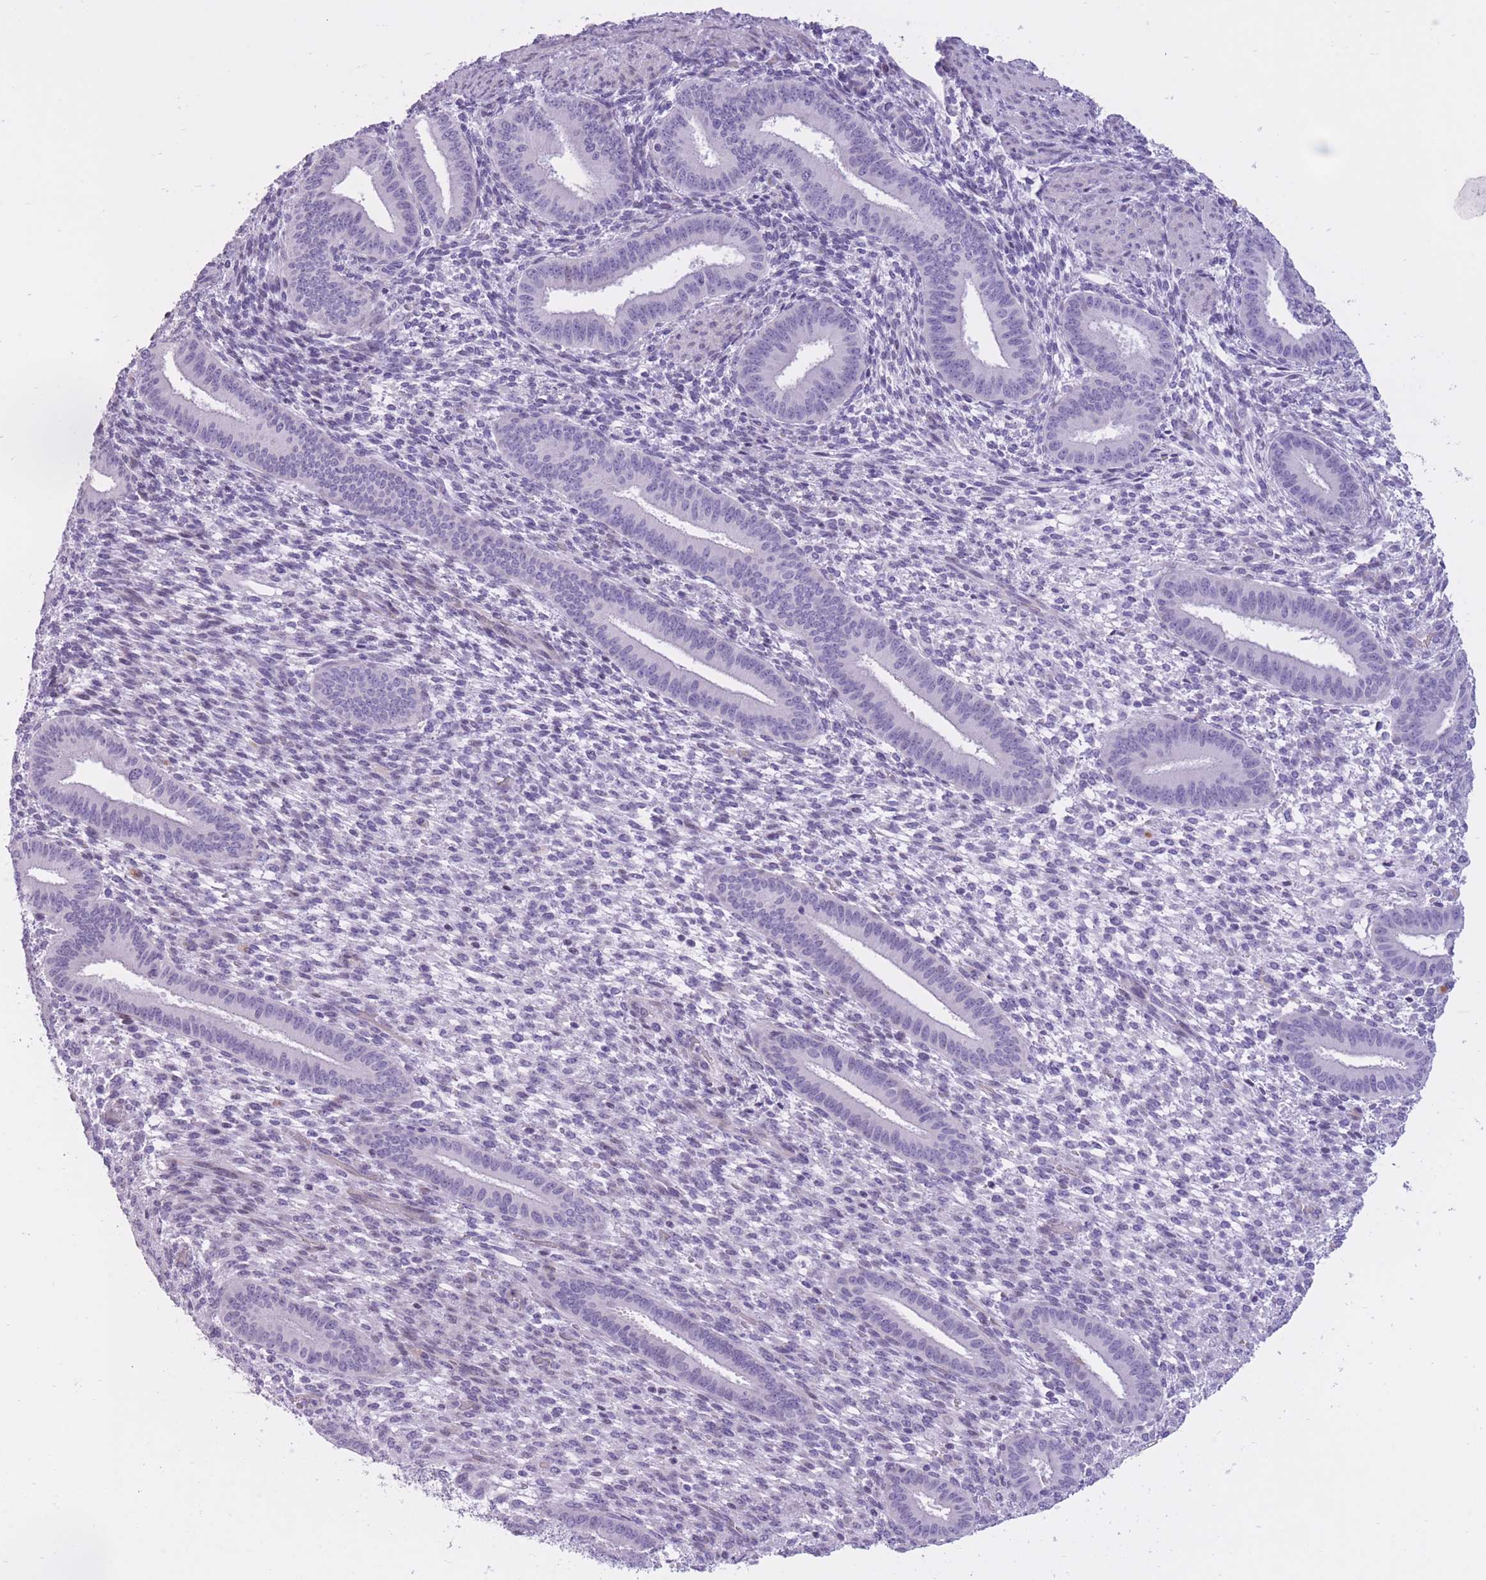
{"staining": {"intensity": "negative", "quantity": "none", "location": "none"}, "tissue": "endometrium", "cell_type": "Cells in endometrial stroma", "image_type": "normal", "snomed": [{"axis": "morphology", "description": "Normal tissue, NOS"}, {"axis": "topography", "description": "Endometrium"}], "caption": "IHC image of normal endometrium: endometrium stained with DAB shows no significant protein staining in cells in endometrial stroma. (Immunohistochemistry, brightfield microscopy, high magnification).", "gene": "WDR70", "patient": {"sex": "female", "age": 36}}